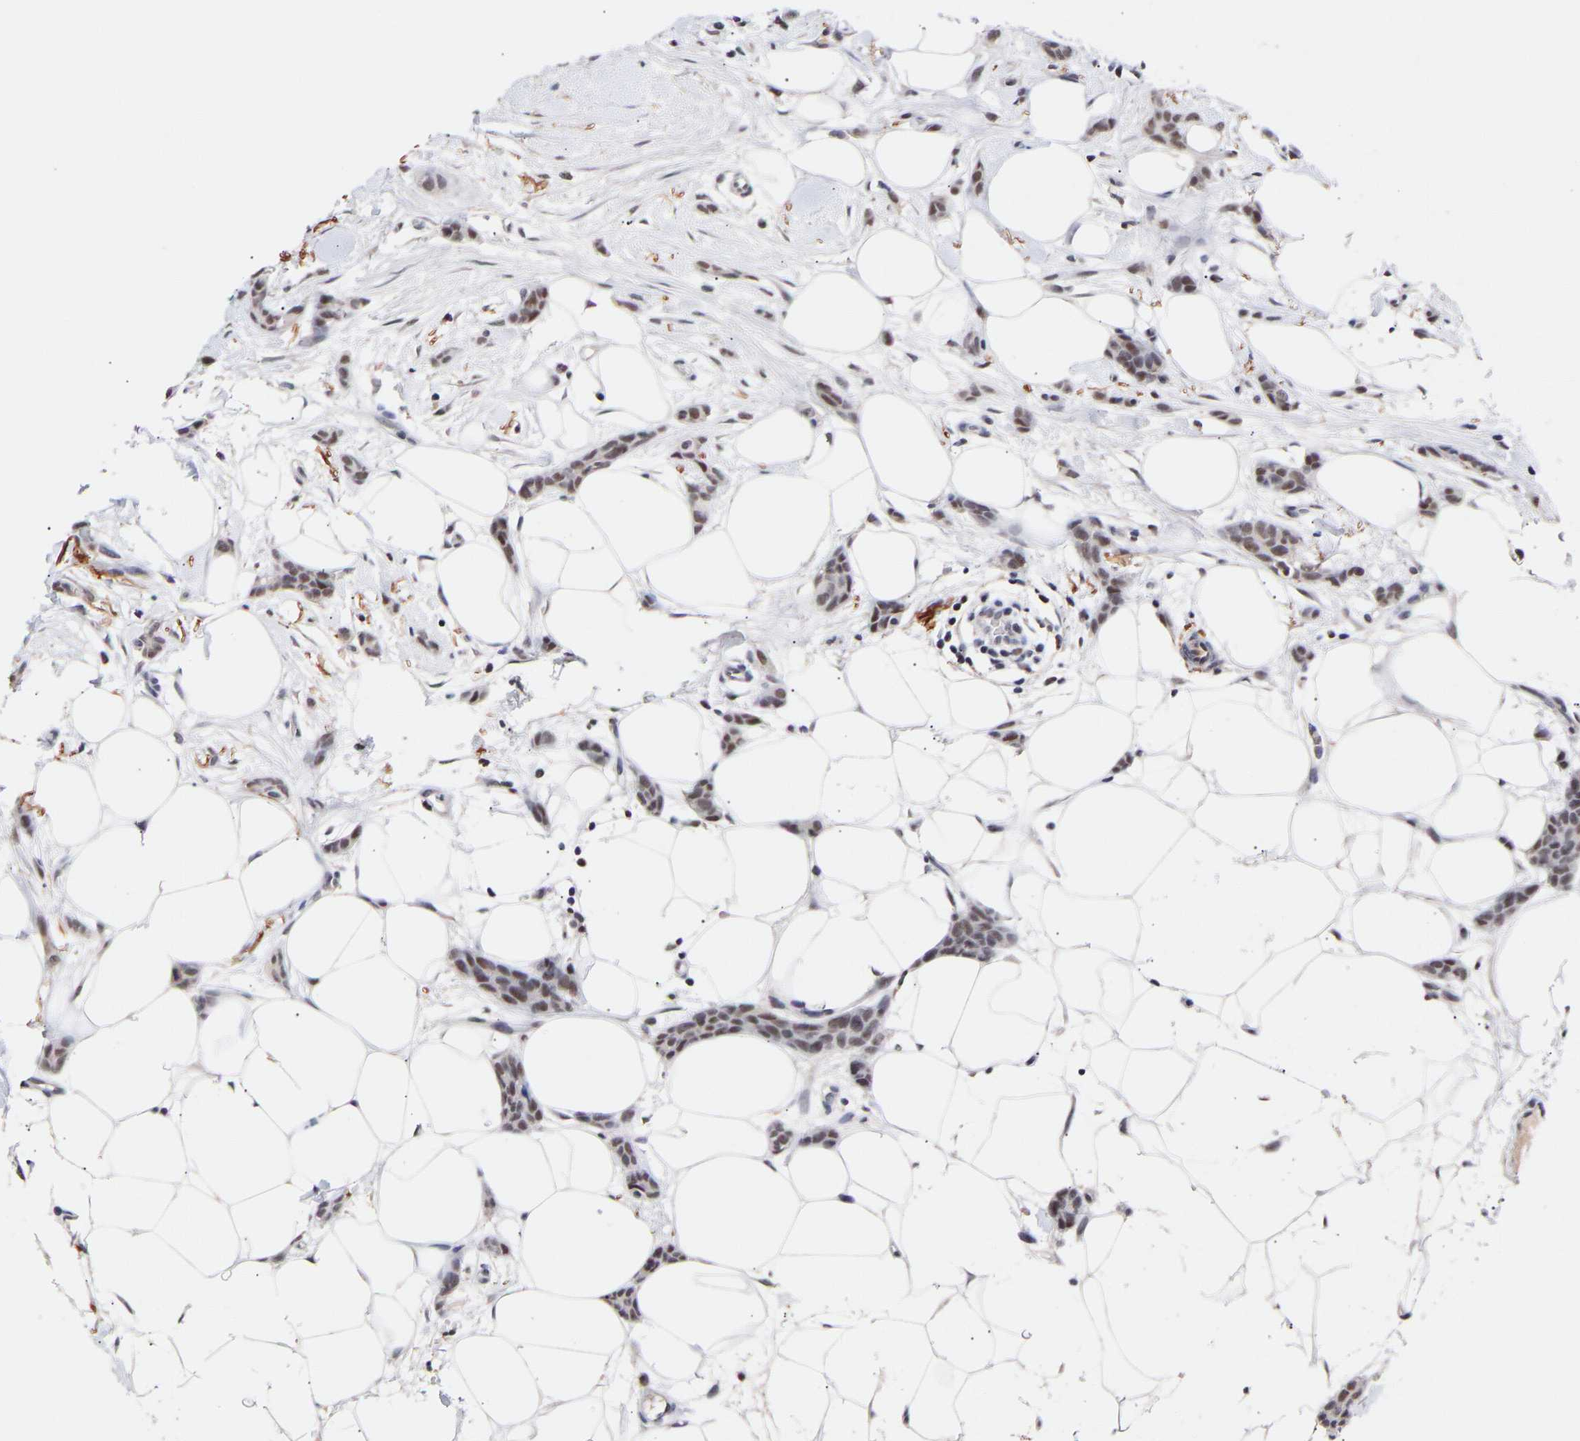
{"staining": {"intensity": "weak", "quantity": ">75%", "location": "nuclear"}, "tissue": "breast cancer", "cell_type": "Tumor cells", "image_type": "cancer", "snomed": [{"axis": "morphology", "description": "Lobular carcinoma"}, {"axis": "topography", "description": "Skin"}, {"axis": "topography", "description": "Breast"}], "caption": "A micrograph showing weak nuclear expression in approximately >75% of tumor cells in lobular carcinoma (breast), as visualized by brown immunohistochemical staining.", "gene": "RBM15", "patient": {"sex": "female", "age": 46}}